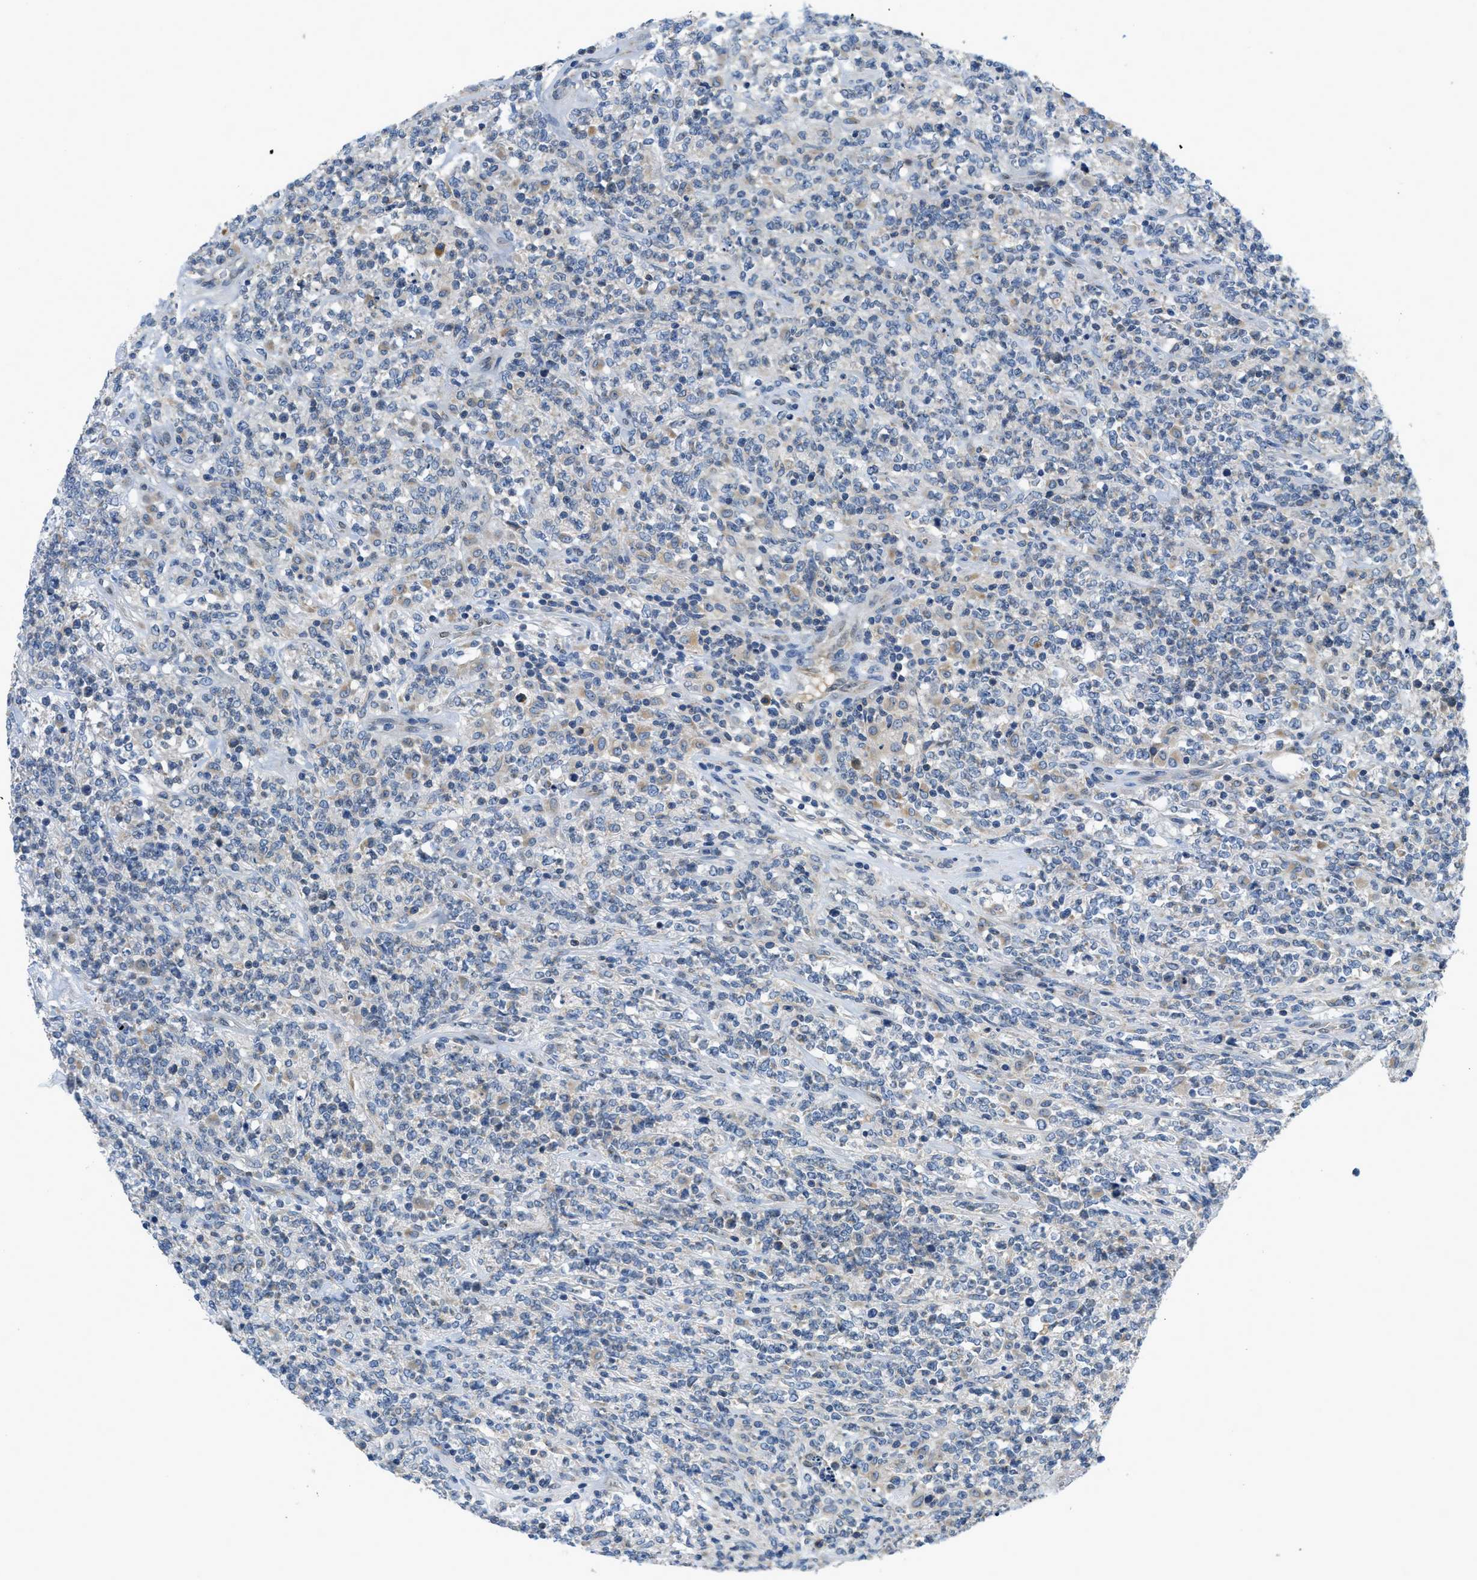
{"staining": {"intensity": "negative", "quantity": "none", "location": "none"}, "tissue": "lymphoma", "cell_type": "Tumor cells", "image_type": "cancer", "snomed": [{"axis": "morphology", "description": "Malignant lymphoma, non-Hodgkin's type, High grade"}, {"axis": "topography", "description": "Soft tissue"}], "caption": "Immunohistochemical staining of high-grade malignant lymphoma, non-Hodgkin's type displays no significant staining in tumor cells.", "gene": "PNKD", "patient": {"sex": "male", "age": 18}}